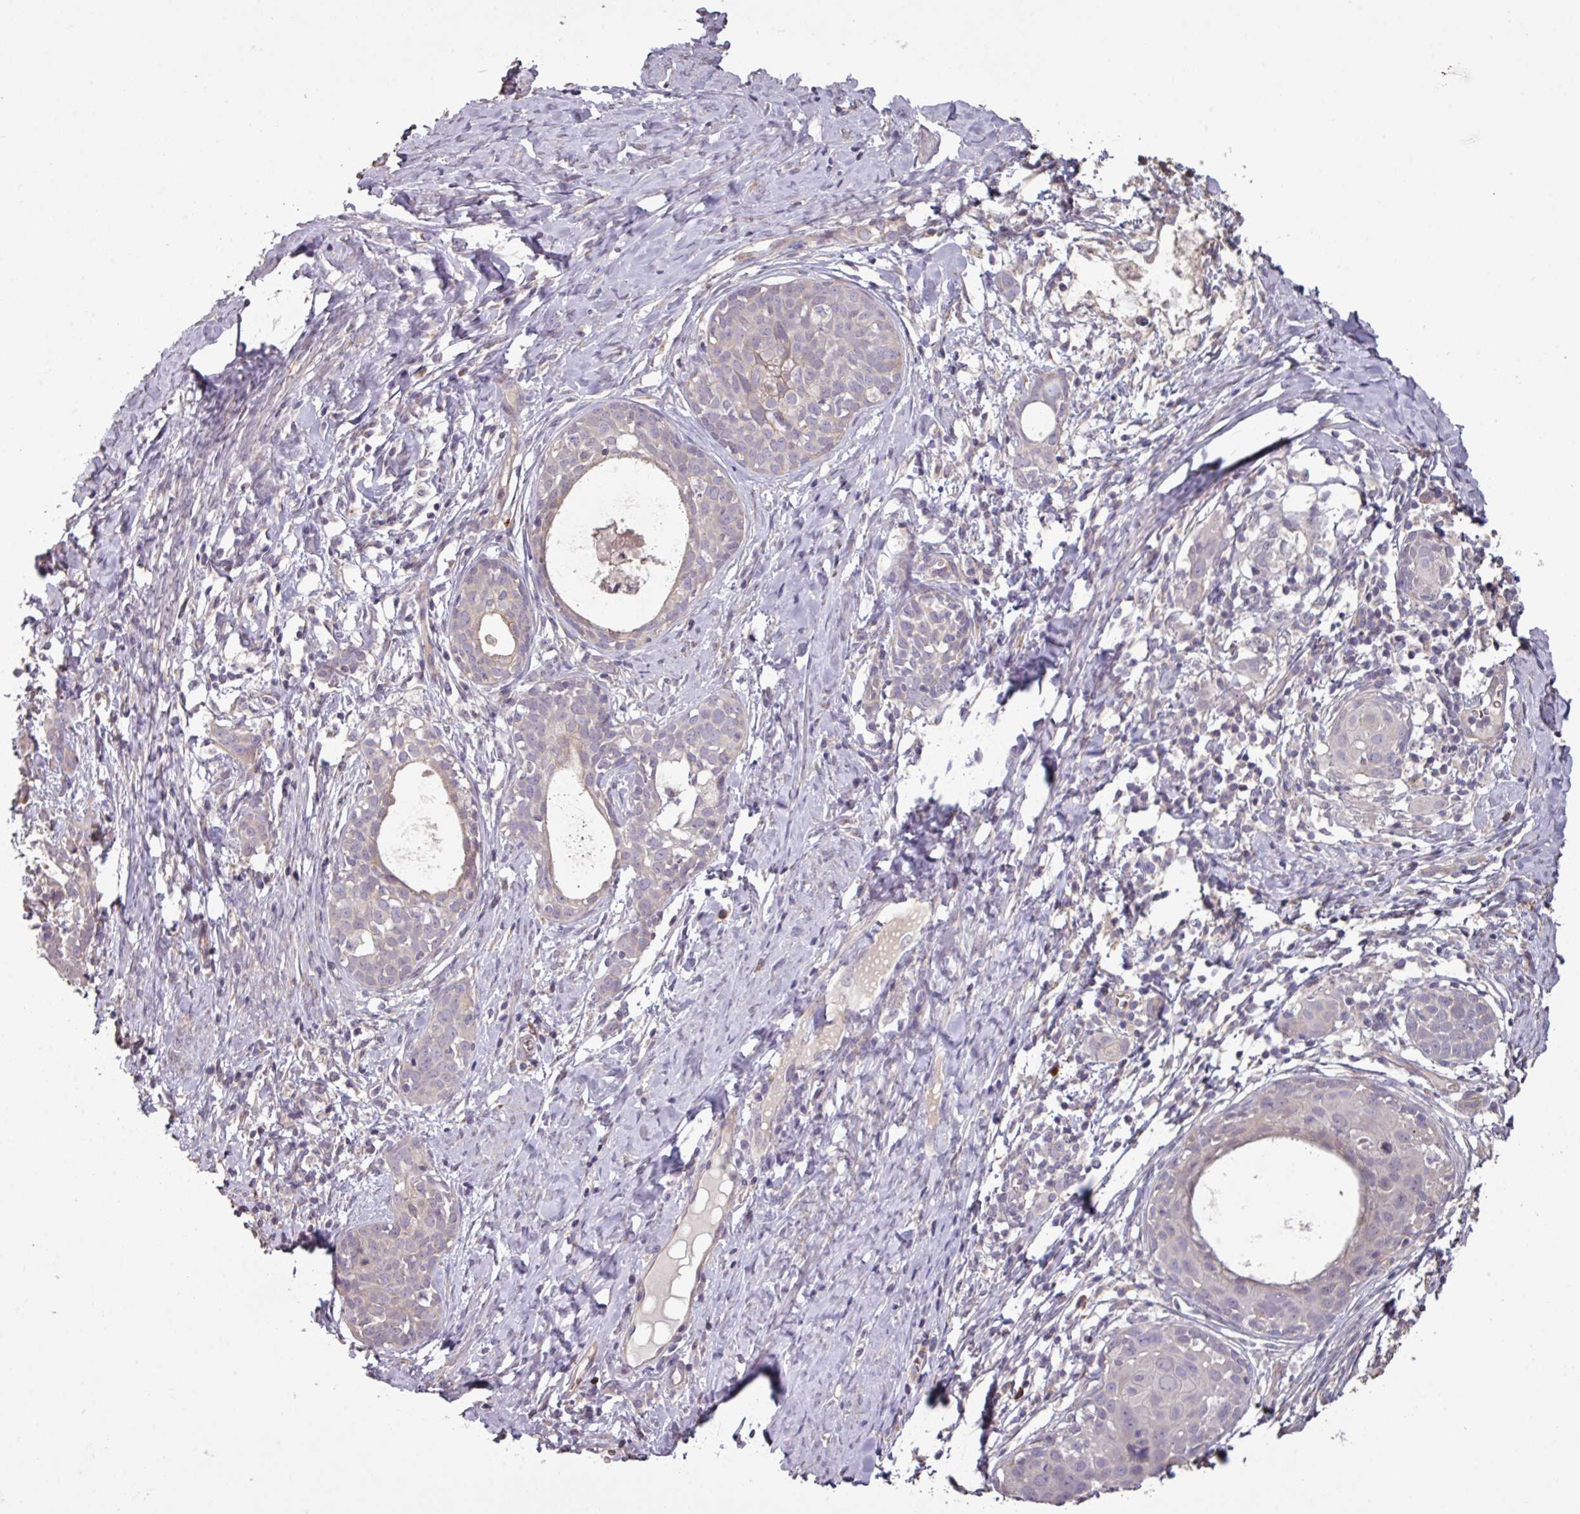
{"staining": {"intensity": "negative", "quantity": "none", "location": "none"}, "tissue": "cervical cancer", "cell_type": "Tumor cells", "image_type": "cancer", "snomed": [{"axis": "morphology", "description": "Squamous cell carcinoma, NOS"}, {"axis": "topography", "description": "Cervix"}], "caption": "This photomicrograph is of cervical cancer stained with immunohistochemistry (IHC) to label a protein in brown with the nuclei are counter-stained blue. There is no positivity in tumor cells.", "gene": "NHSL2", "patient": {"sex": "female", "age": 52}}